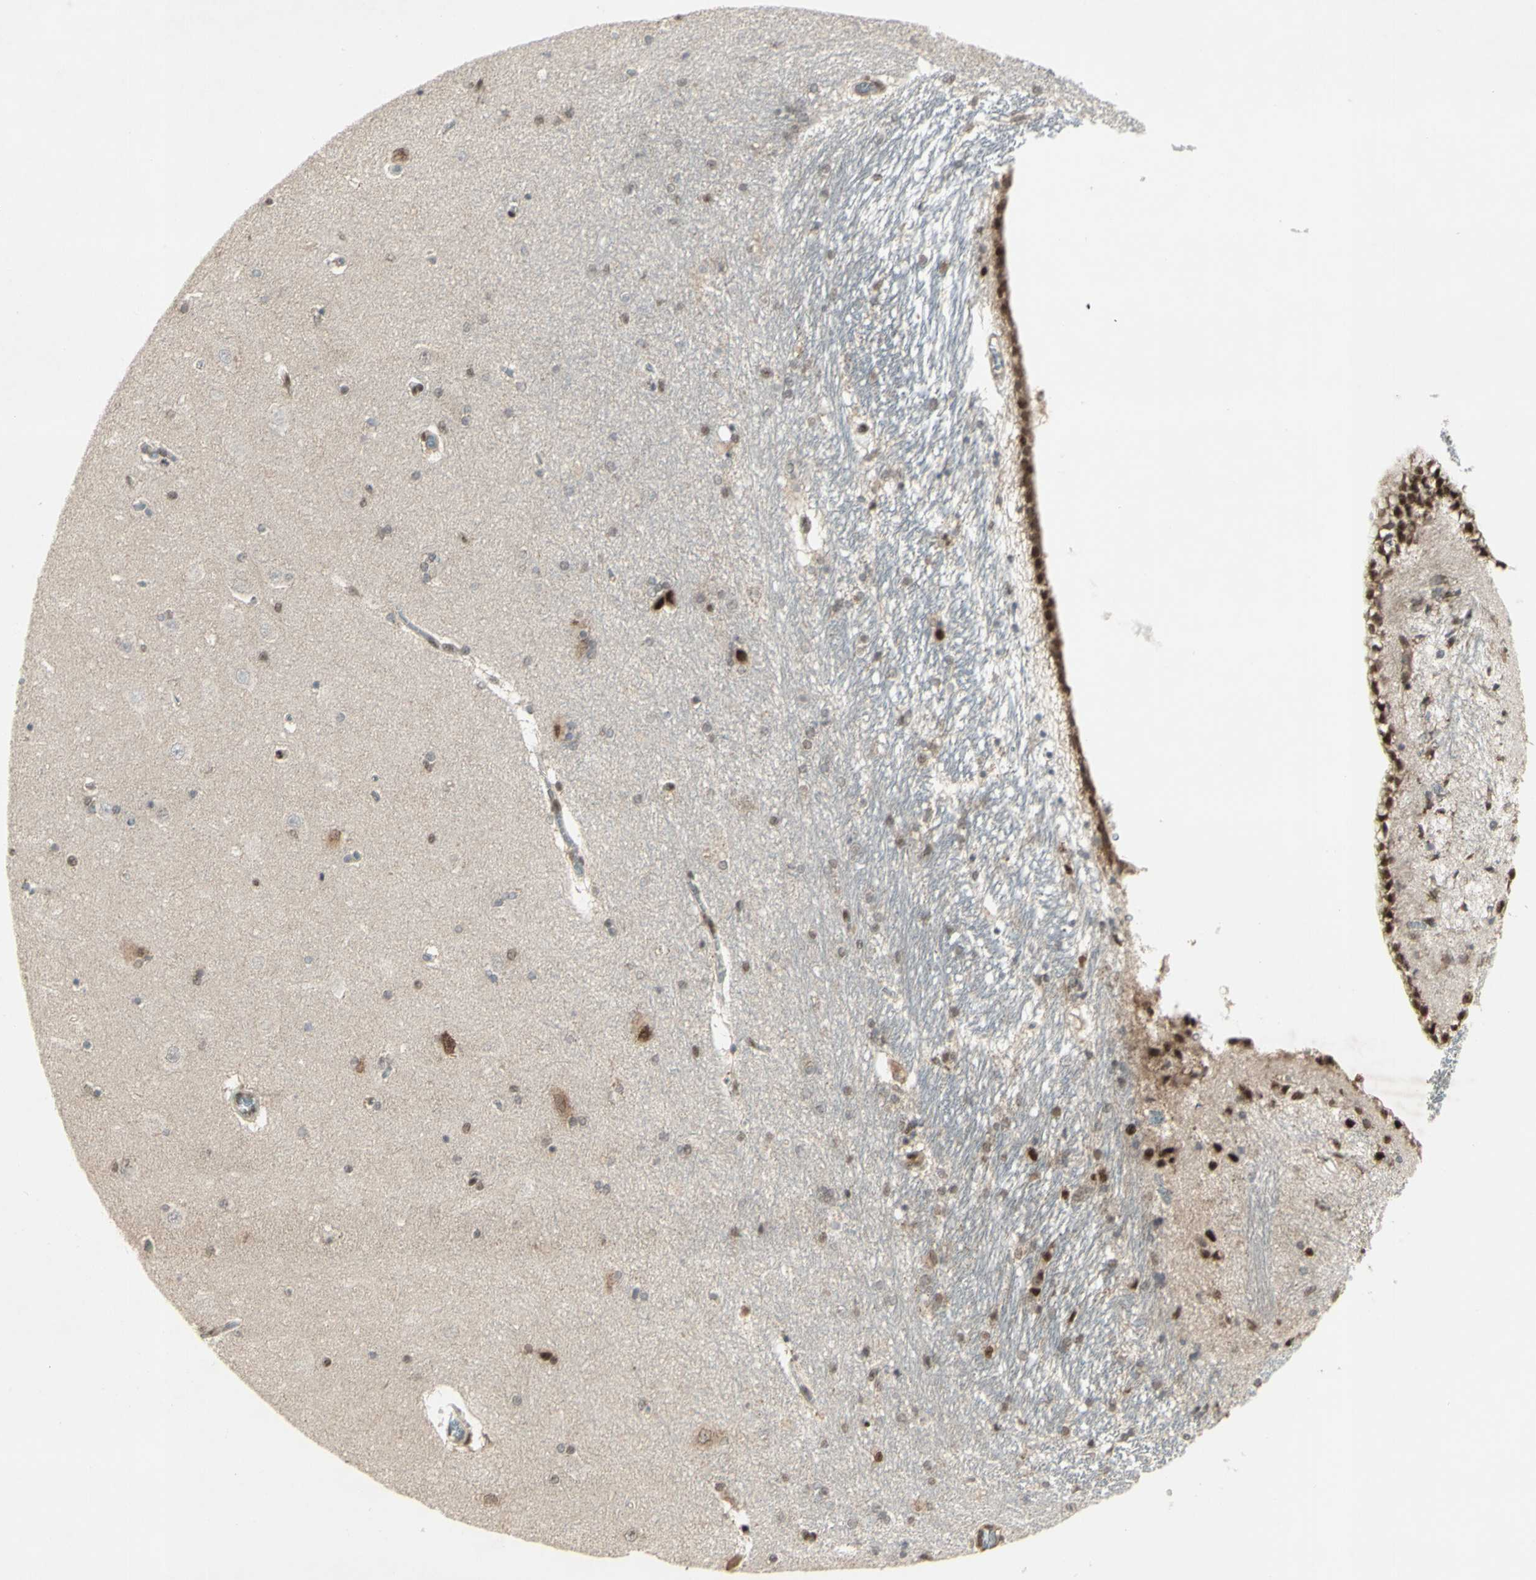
{"staining": {"intensity": "negative", "quantity": "none", "location": "none"}, "tissue": "hippocampus", "cell_type": "Glial cells", "image_type": "normal", "snomed": [{"axis": "morphology", "description": "Normal tissue, NOS"}, {"axis": "topography", "description": "Hippocampus"}], "caption": "A photomicrograph of hippocampus stained for a protein reveals no brown staining in glial cells. (DAB IHC, high magnification).", "gene": "CCNT1", "patient": {"sex": "female", "age": 54}}